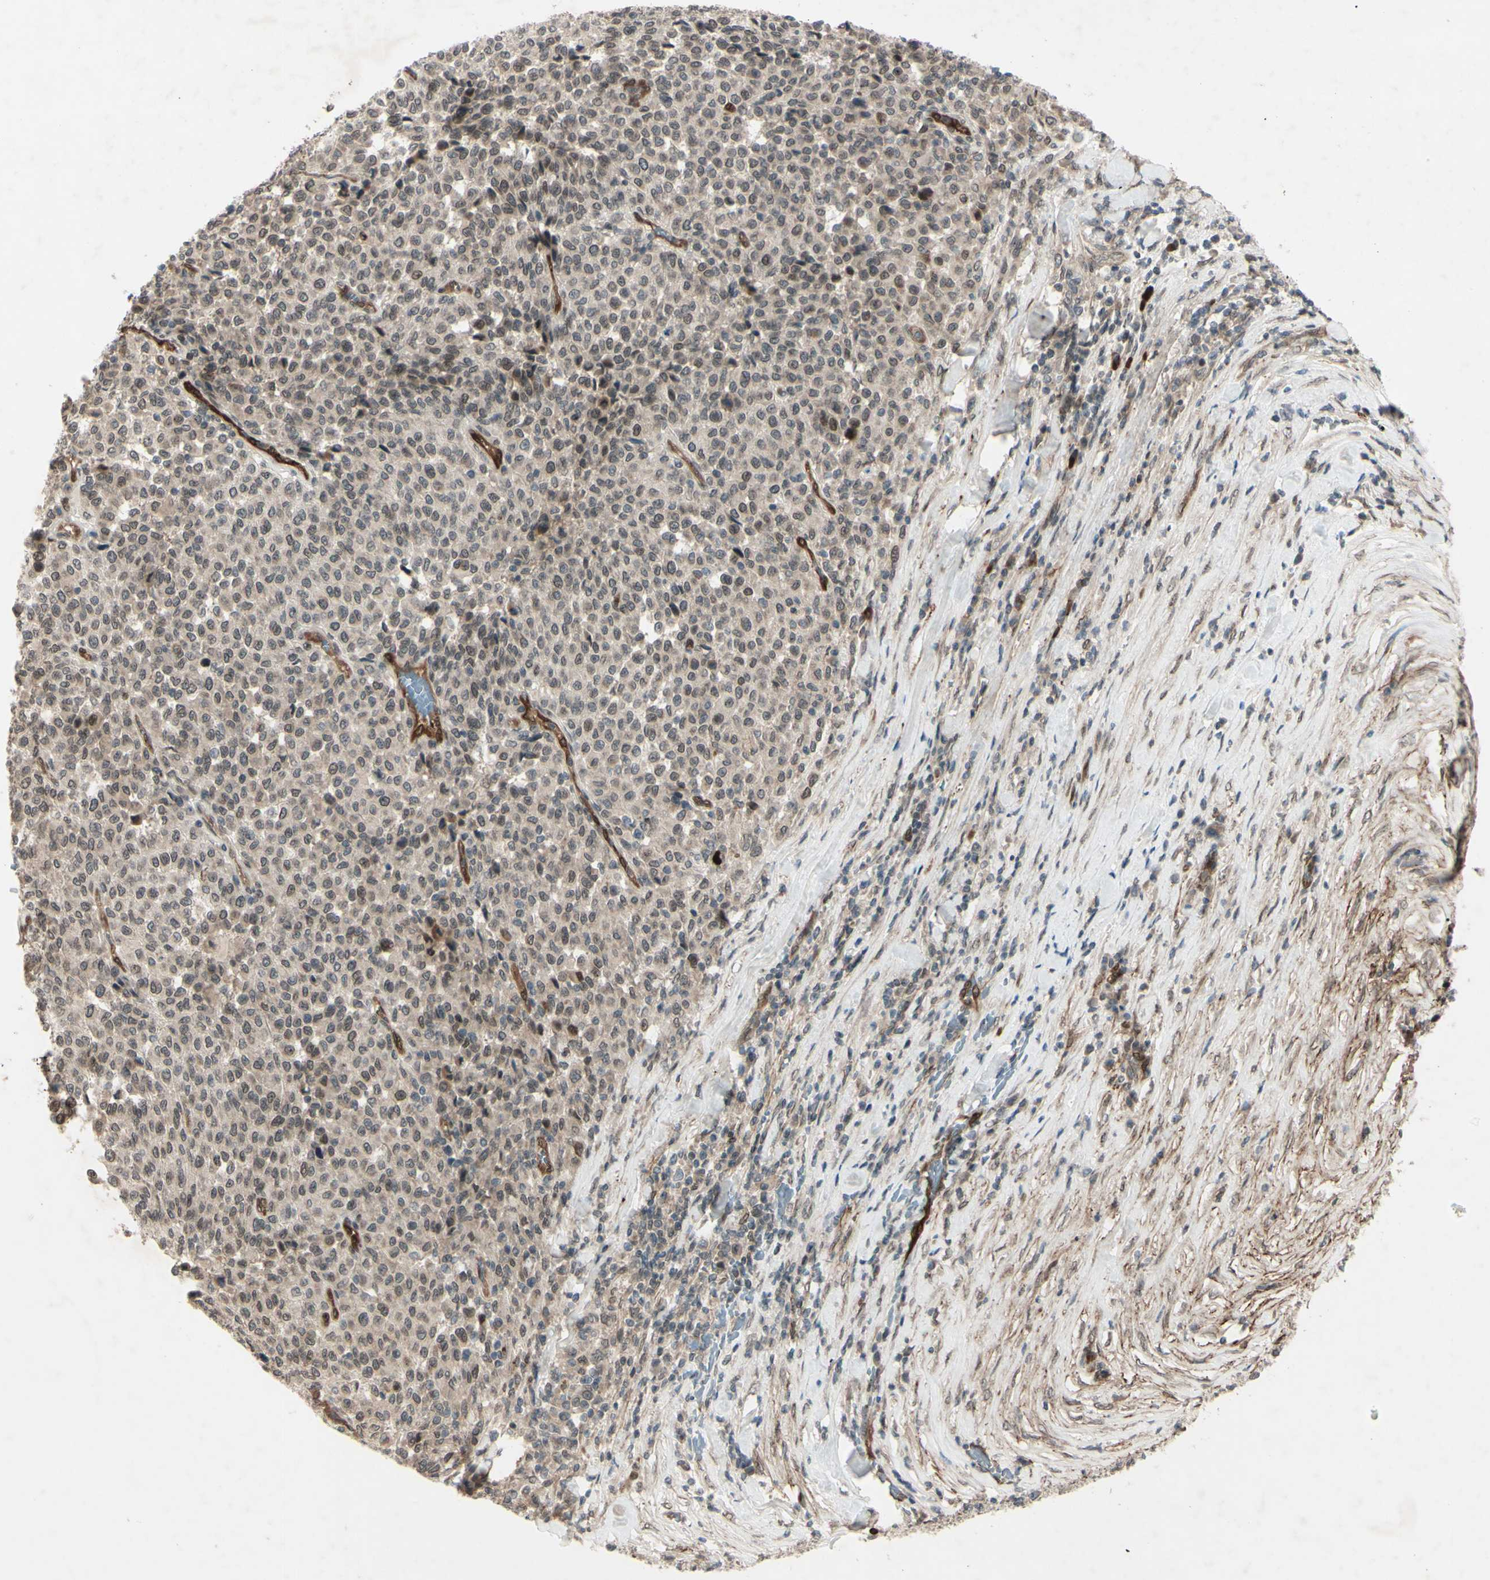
{"staining": {"intensity": "weak", "quantity": "<25%", "location": "cytoplasmic/membranous,nuclear"}, "tissue": "melanoma", "cell_type": "Tumor cells", "image_type": "cancer", "snomed": [{"axis": "morphology", "description": "Malignant melanoma, Metastatic site"}, {"axis": "topography", "description": "Pancreas"}], "caption": "High power microscopy micrograph of an IHC image of melanoma, revealing no significant positivity in tumor cells.", "gene": "MLF2", "patient": {"sex": "female", "age": 30}}